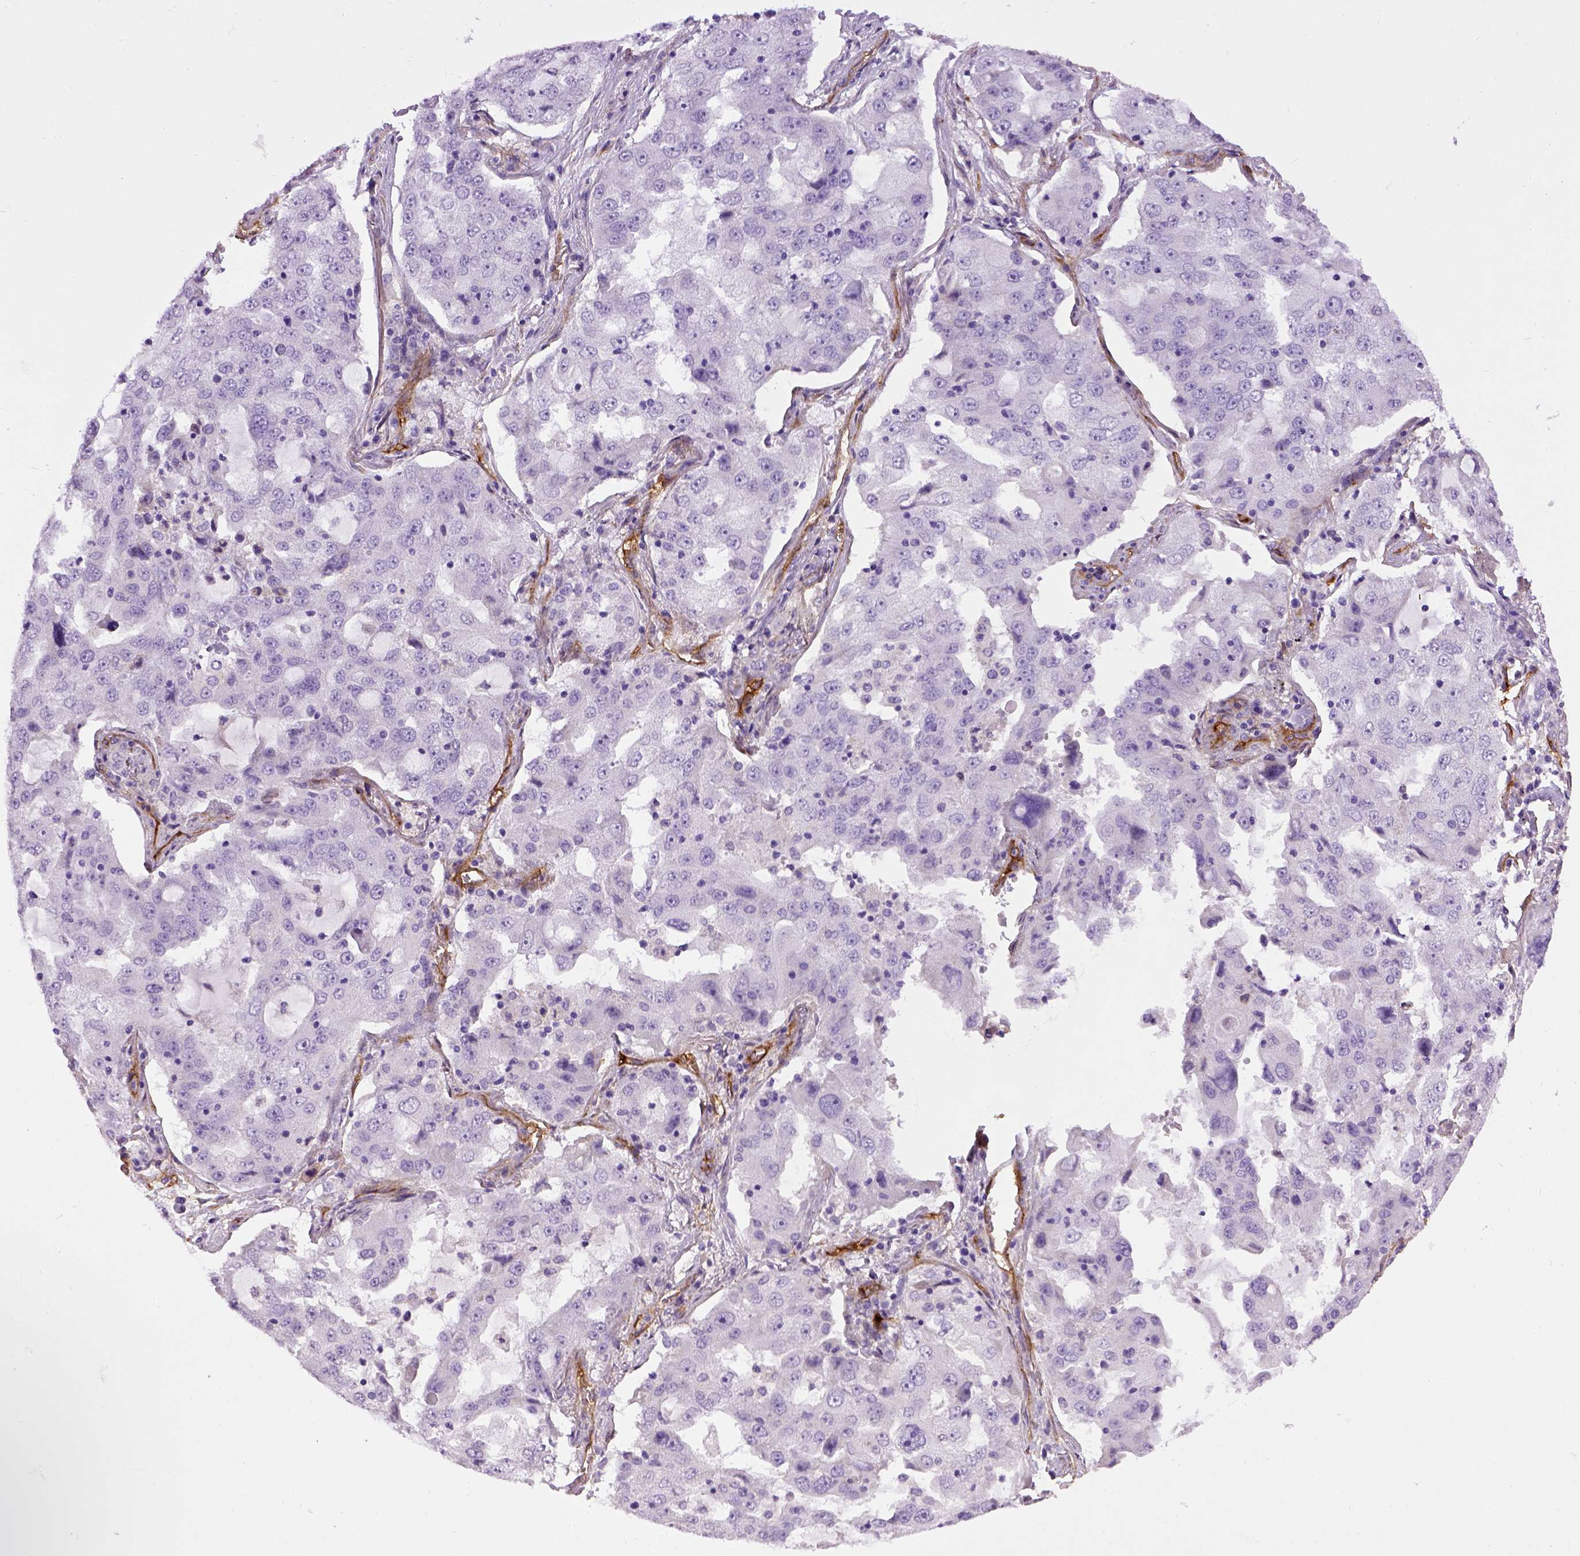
{"staining": {"intensity": "negative", "quantity": "none", "location": "none"}, "tissue": "lung cancer", "cell_type": "Tumor cells", "image_type": "cancer", "snomed": [{"axis": "morphology", "description": "Adenocarcinoma, NOS"}, {"axis": "topography", "description": "Lung"}], "caption": "Immunohistochemical staining of lung cancer (adenocarcinoma) demonstrates no significant positivity in tumor cells. The staining was performed using DAB to visualize the protein expression in brown, while the nuclei were stained in blue with hematoxylin (Magnification: 20x).", "gene": "ENG", "patient": {"sex": "female", "age": 61}}